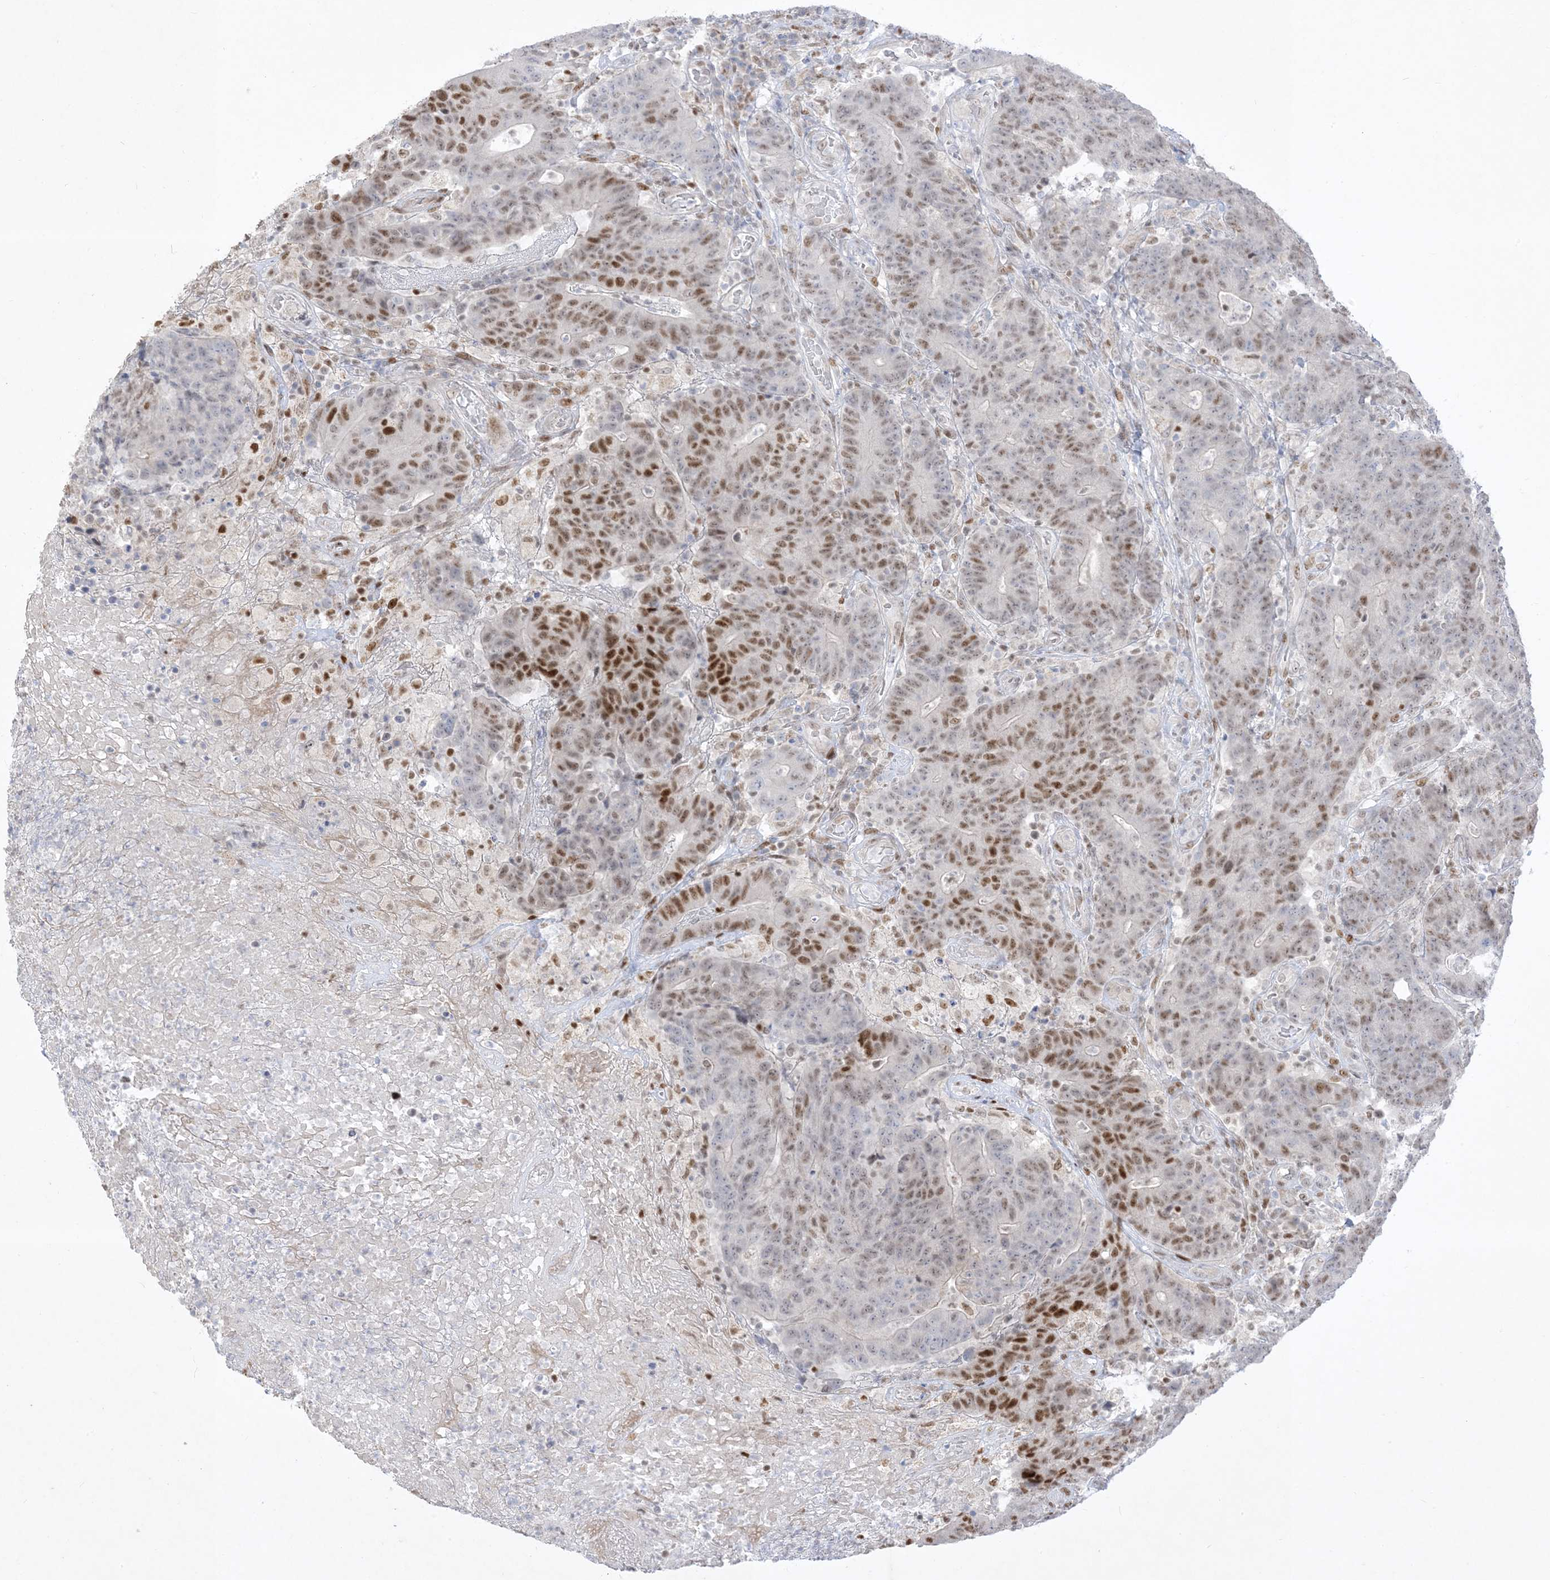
{"staining": {"intensity": "strong", "quantity": "<25%", "location": "nuclear"}, "tissue": "colorectal cancer", "cell_type": "Tumor cells", "image_type": "cancer", "snomed": [{"axis": "morphology", "description": "Normal tissue, NOS"}, {"axis": "morphology", "description": "Adenocarcinoma, NOS"}, {"axis": "topography", "description": "Colon"}], "caption": "Protein positivity by IHC demonstrates strong nuclear positivity in approximately <25% of tumor cells in colorectal adenocarcinoma.", "gene": "BHLHE40", "patient": {"sex": "female", "age": 75}}